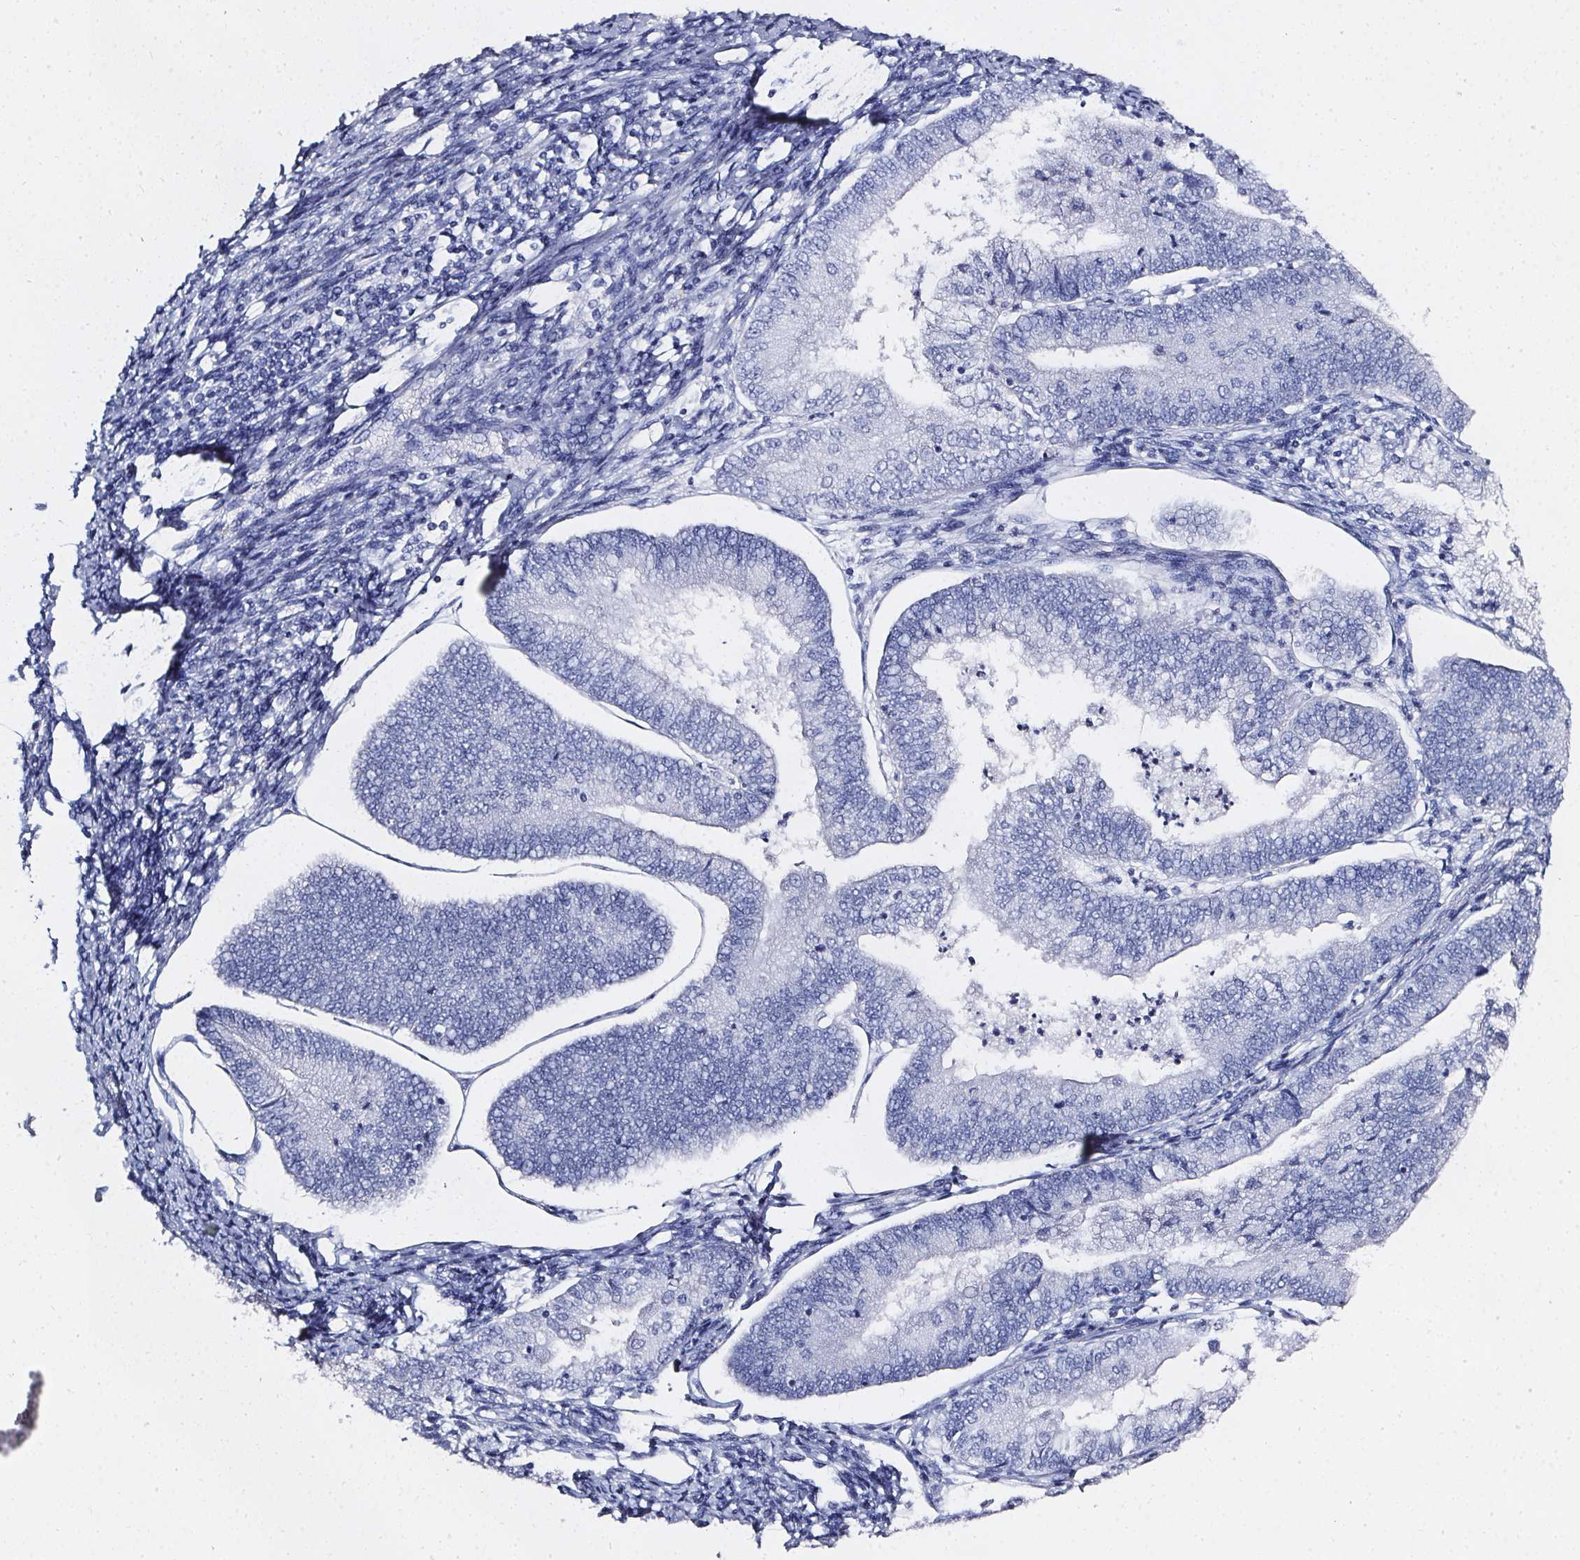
{"staining": {"intensity": "negative", "quantity": "none", "location": "none"}, "tissue": "endometrial cancer", "cell_type": "Tumor cells", "image_type": "cancer", "snomed": [{"axis": "morphology", "description": "Adenocarcinoma, NOS"}, {"axis": "topography", "description": "Endometrium"}], "caption": "A histopathology image of human endometrial cancer is negative for staining in tumor cells.", "gene": "ELAVL2", "patient": {"sex": "female", "age": 55}}